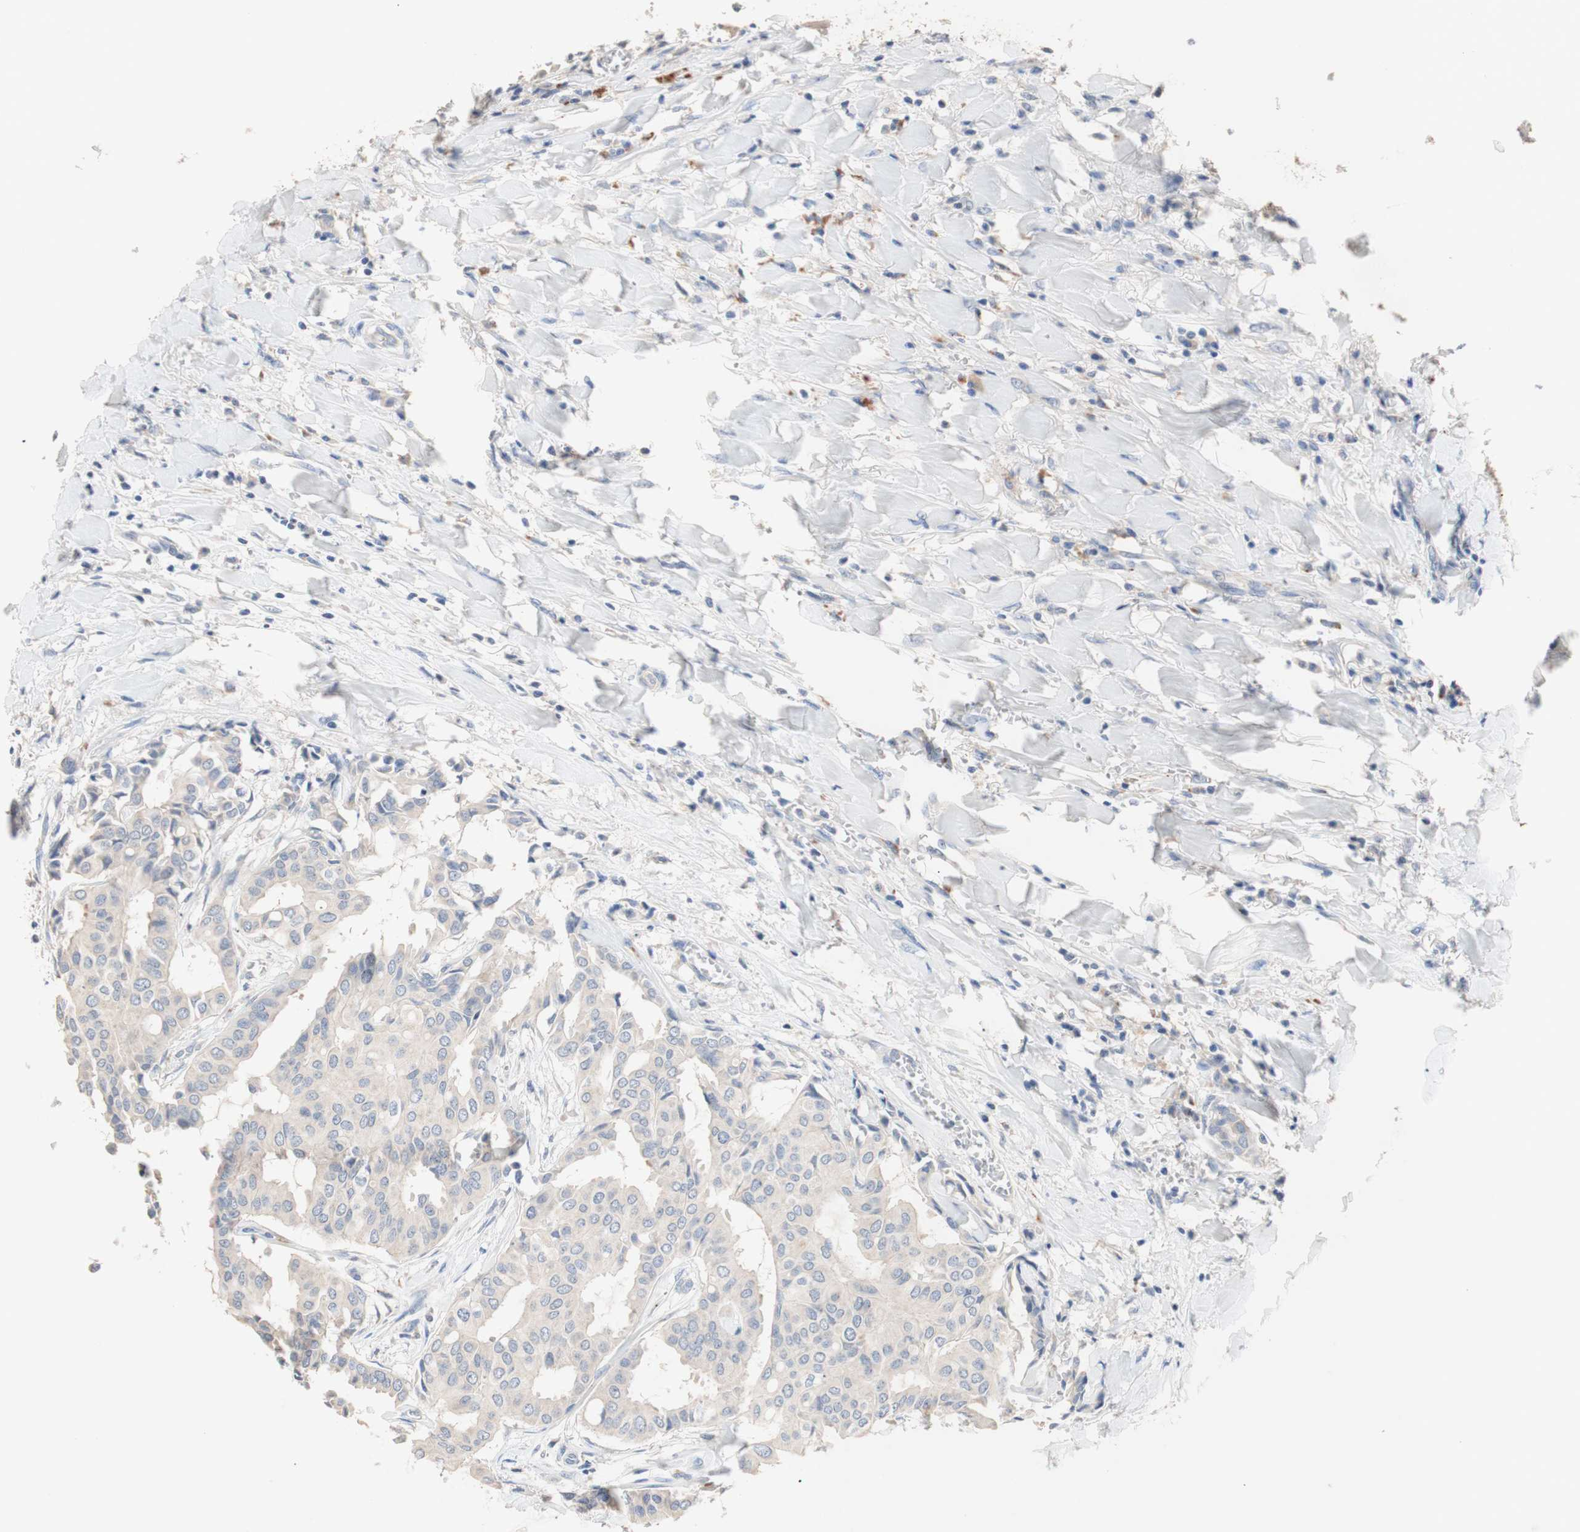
{"staining": {"intensity": "negative", "quantity": "none", "location": "none"}, "tissue": "head and neck cancer", "cell_type": "Tumor cells", "image_type": "cancer", "snomed": [{"axis": "morphology", "description": "Adenocarcinoma, NOS"}, {"axis": "topography", "description": "Salivary gland"}, {"axis": "topography", "description": "Head-Neck"}], "caption": "DAB (3,3'-diaminobenzidine) immunohistochemical staining of head and neck cancer (adenocarcinoma) exhibits no significant expression in tumor cells.", "gene": "CDON", "patient": {"sex": "female", "age": 59}}